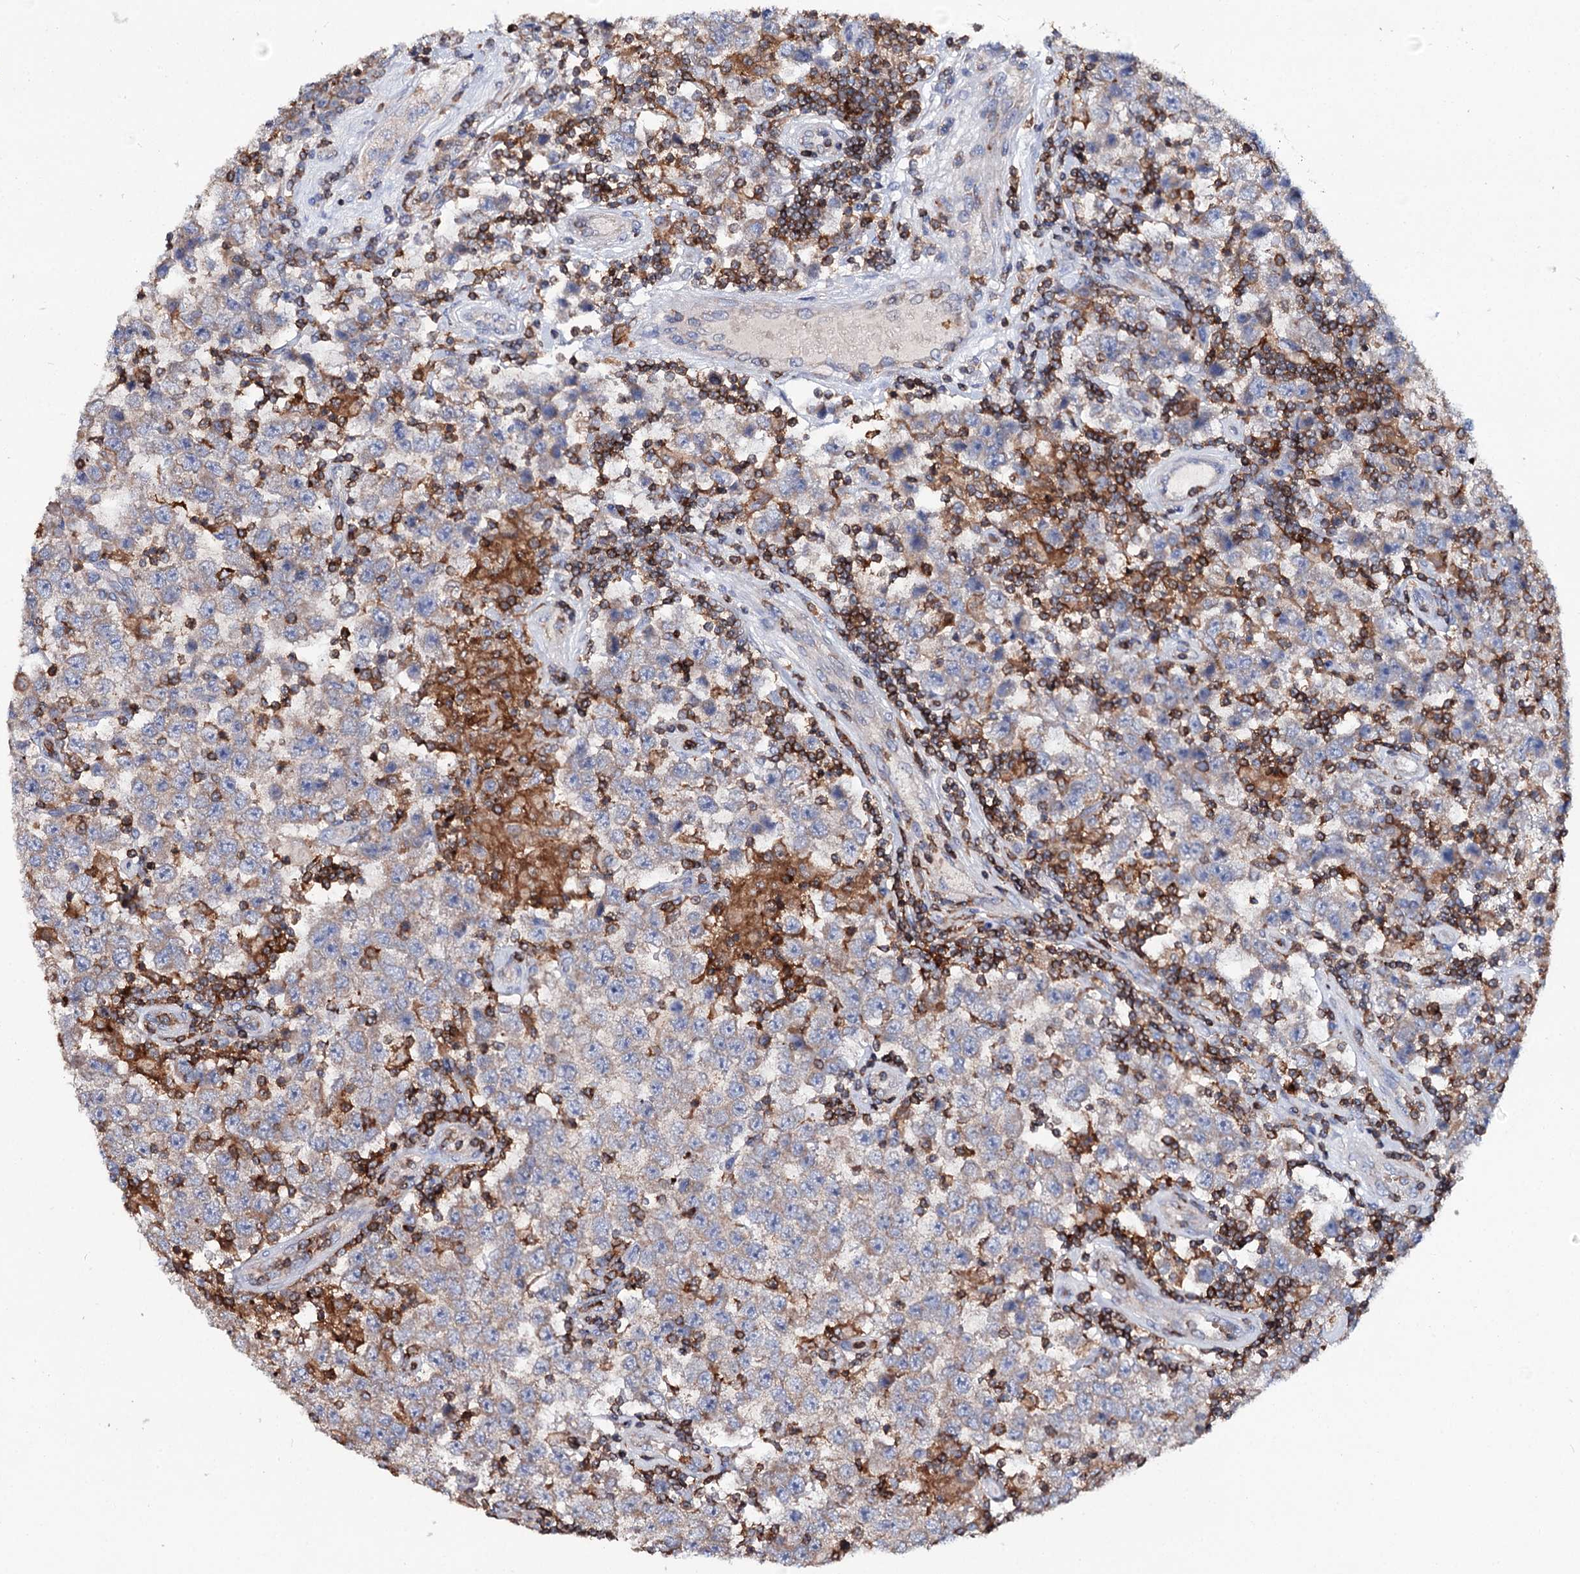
{"staining": {"intensity": "weak", "quantity": "<25%", "location": "cytoplasmic/membranous"}, "tissue": "testis cancer", "cell_type": "Tumor cells", "image_type": "cancer", "snomed": [{"axis": "morphology", "description": "Normal tissue, NOS"}, {"axis": "morphology", "description": "Urothelial carcinoma, High grade"}, {"axis": "morphology", "description": "Seminoma, NOS"}, {"axis": "morphology", "description": "Carcinoma, Embryonal, NOS"}, {"axis": "topography", "description": "Urinary bladder"}, {"axis": "topography", "description": "Testis"}], "caption": "DAB immunohistochemical staining of human testis seminoma shows no significant expression in tumor cells.", "gene": "UBASH3B", "patient": {"sex": "male", "age": 41}}